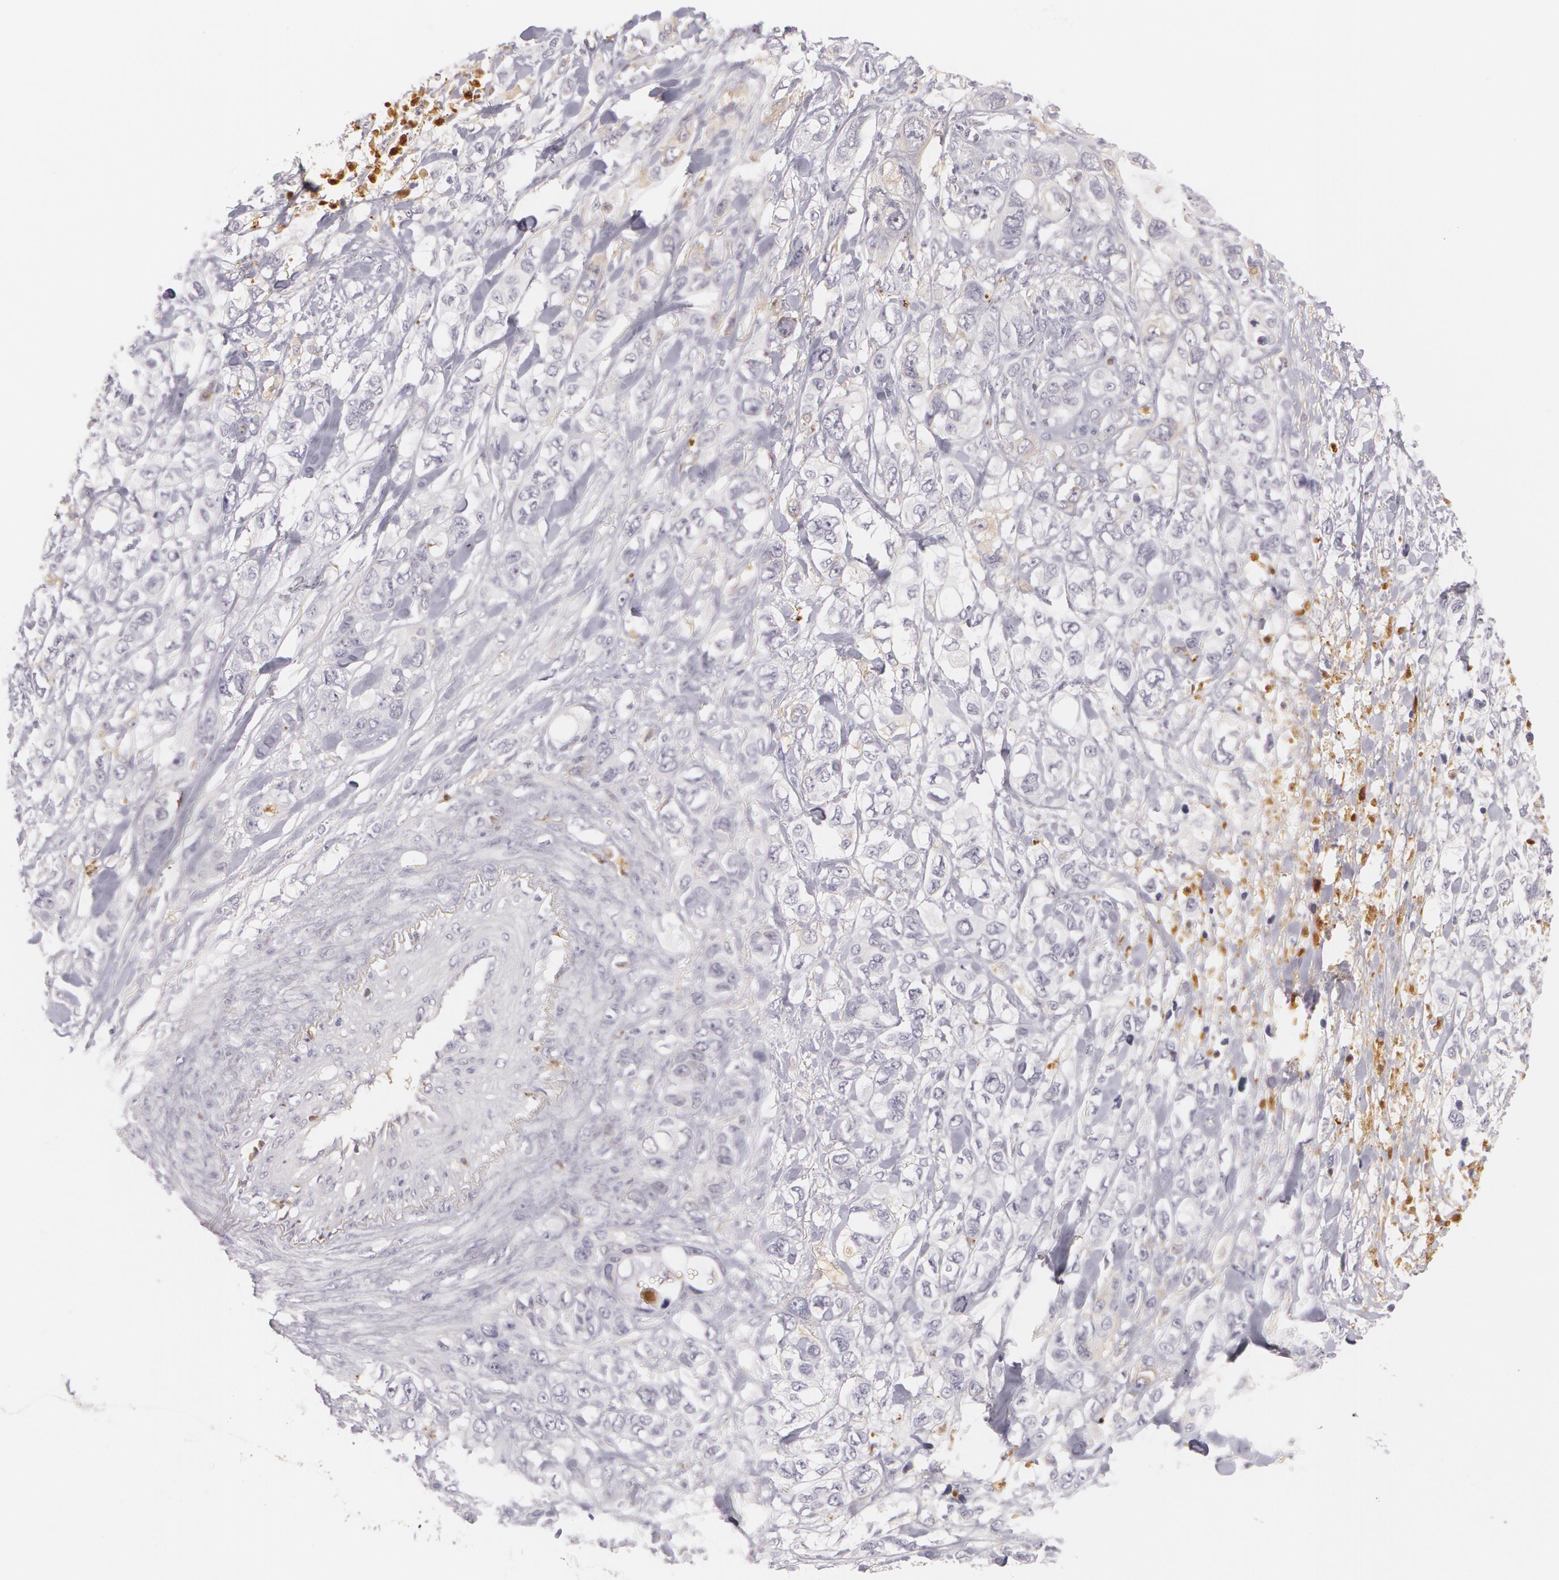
{"staining": {"intensity": "negative", "quantity": "none", "location": "none"}, "tissue": "stomach cancer", "cell_type": "Tumor cells", "image_type": "cancer", "snomed": [{"axis": "morphology", "description": "Adenocarcinoma, NOS"}, {"axis": "topography", "description": "Stomach, upper"}], "caption": "The immunohistochemistry image has no significant expression in tumor cells of stomach cancer tissue. (Stains: DAB (3,3'-diaminobenzidine) IHC with hematoxylin counter stain, Microscopy: brightfield microscopy at high magnification).", "gene": "LBP", "patient": {"sex": "male", "age": 47}}